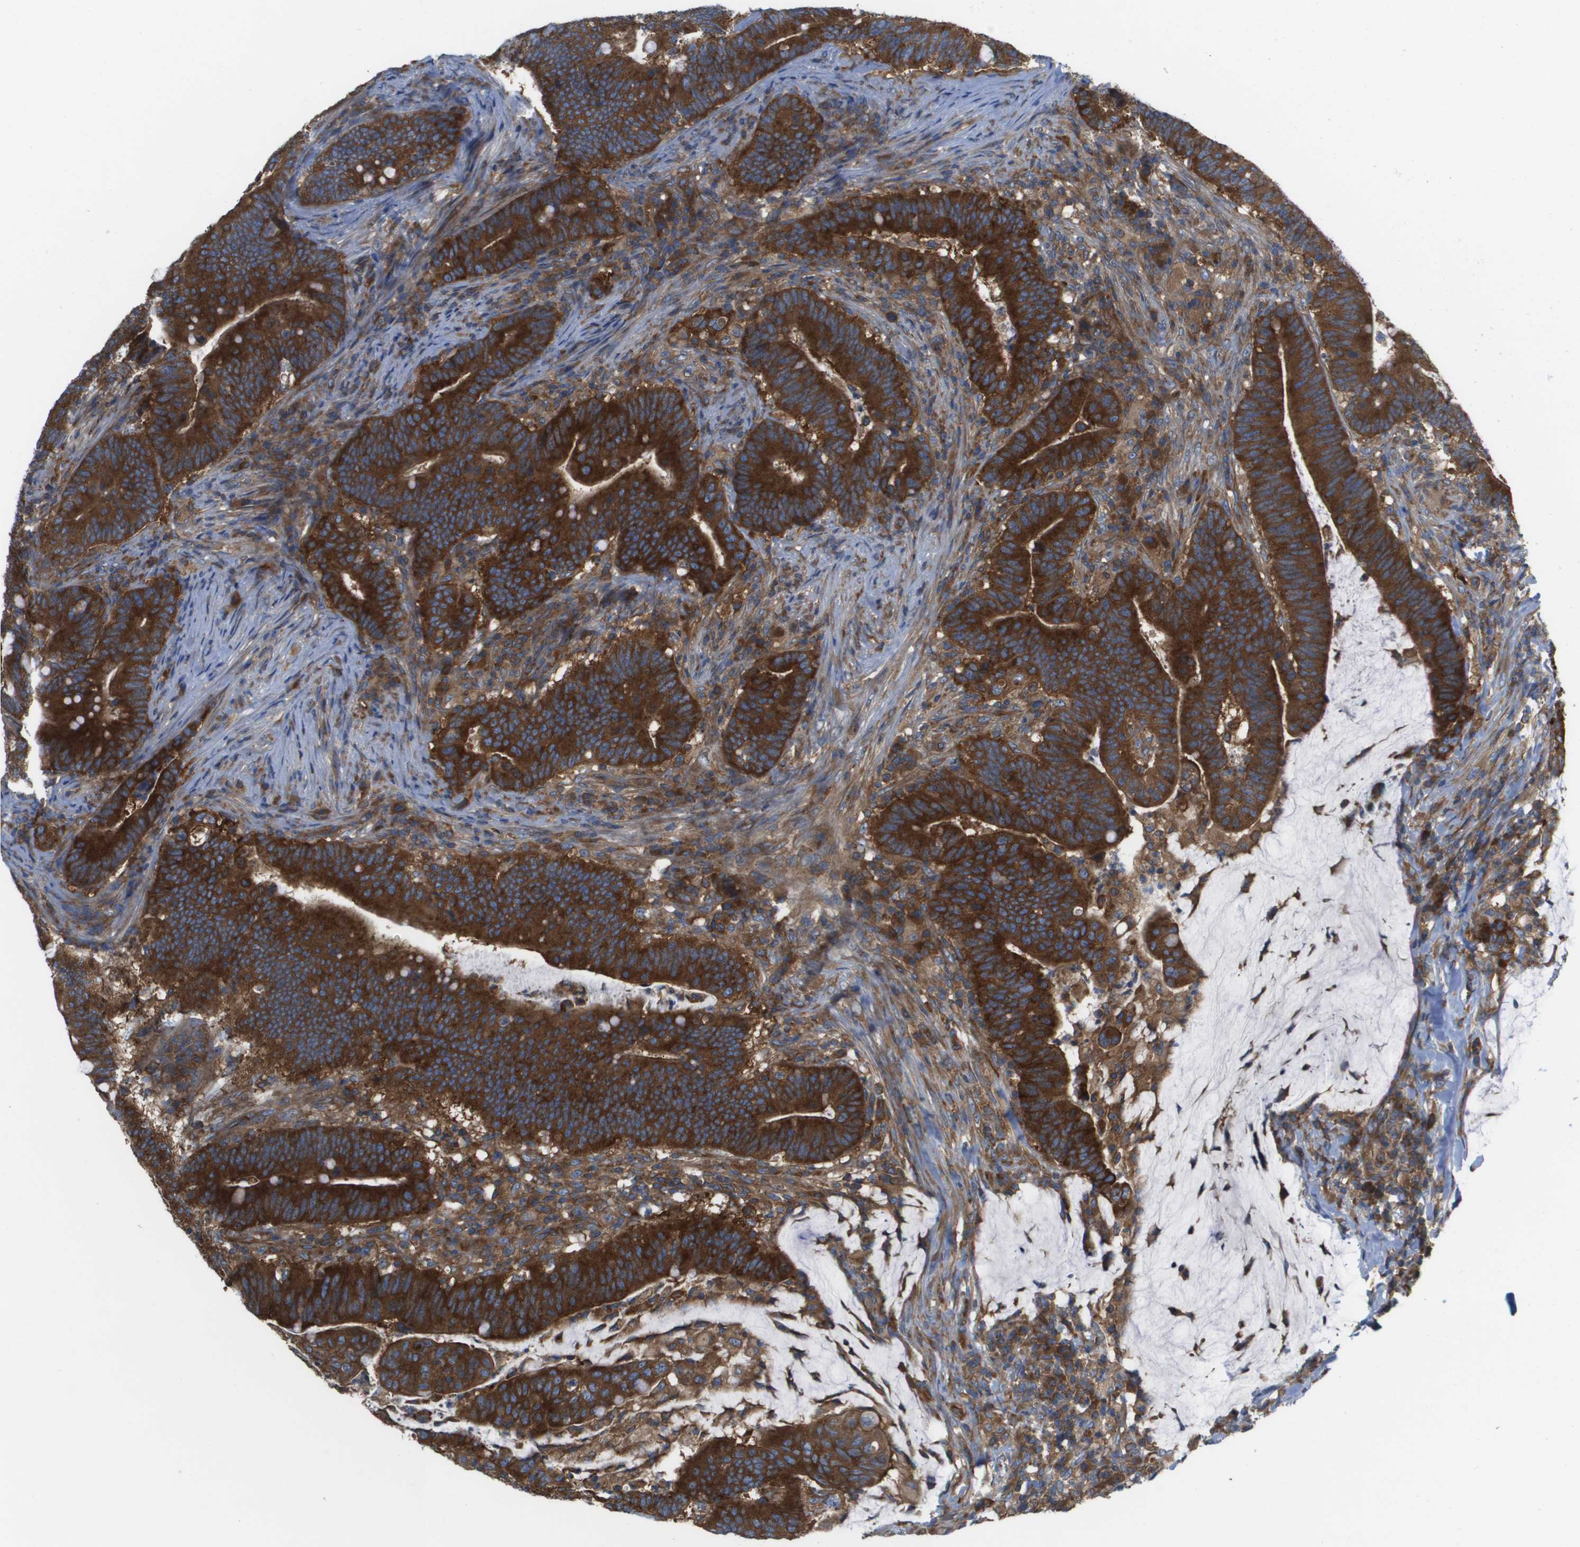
{"staining": {"intensity": "strong", "quantity": ">75%", "location": "cytoplasmic/membranous"}, "tissue": "colorectal cancer", "cell_type": "Tumor cells", "image_type": "cancer", "snomed": [{"axis": "morphology", "description": "Normal tissue, NOS"}, {"axis": "morphology", "description": "Adenocarcinoma, NOS"}, {"axis": "topography", "description": "Colon"}], "caption": "Protein staining shows strong cytoplasmic/membranous expression in approximately >75% of tumor cells in colorectal adenocarcinoma.", "gene": "EIF4G2", "patient": {"sex": "female", "age": 66}}